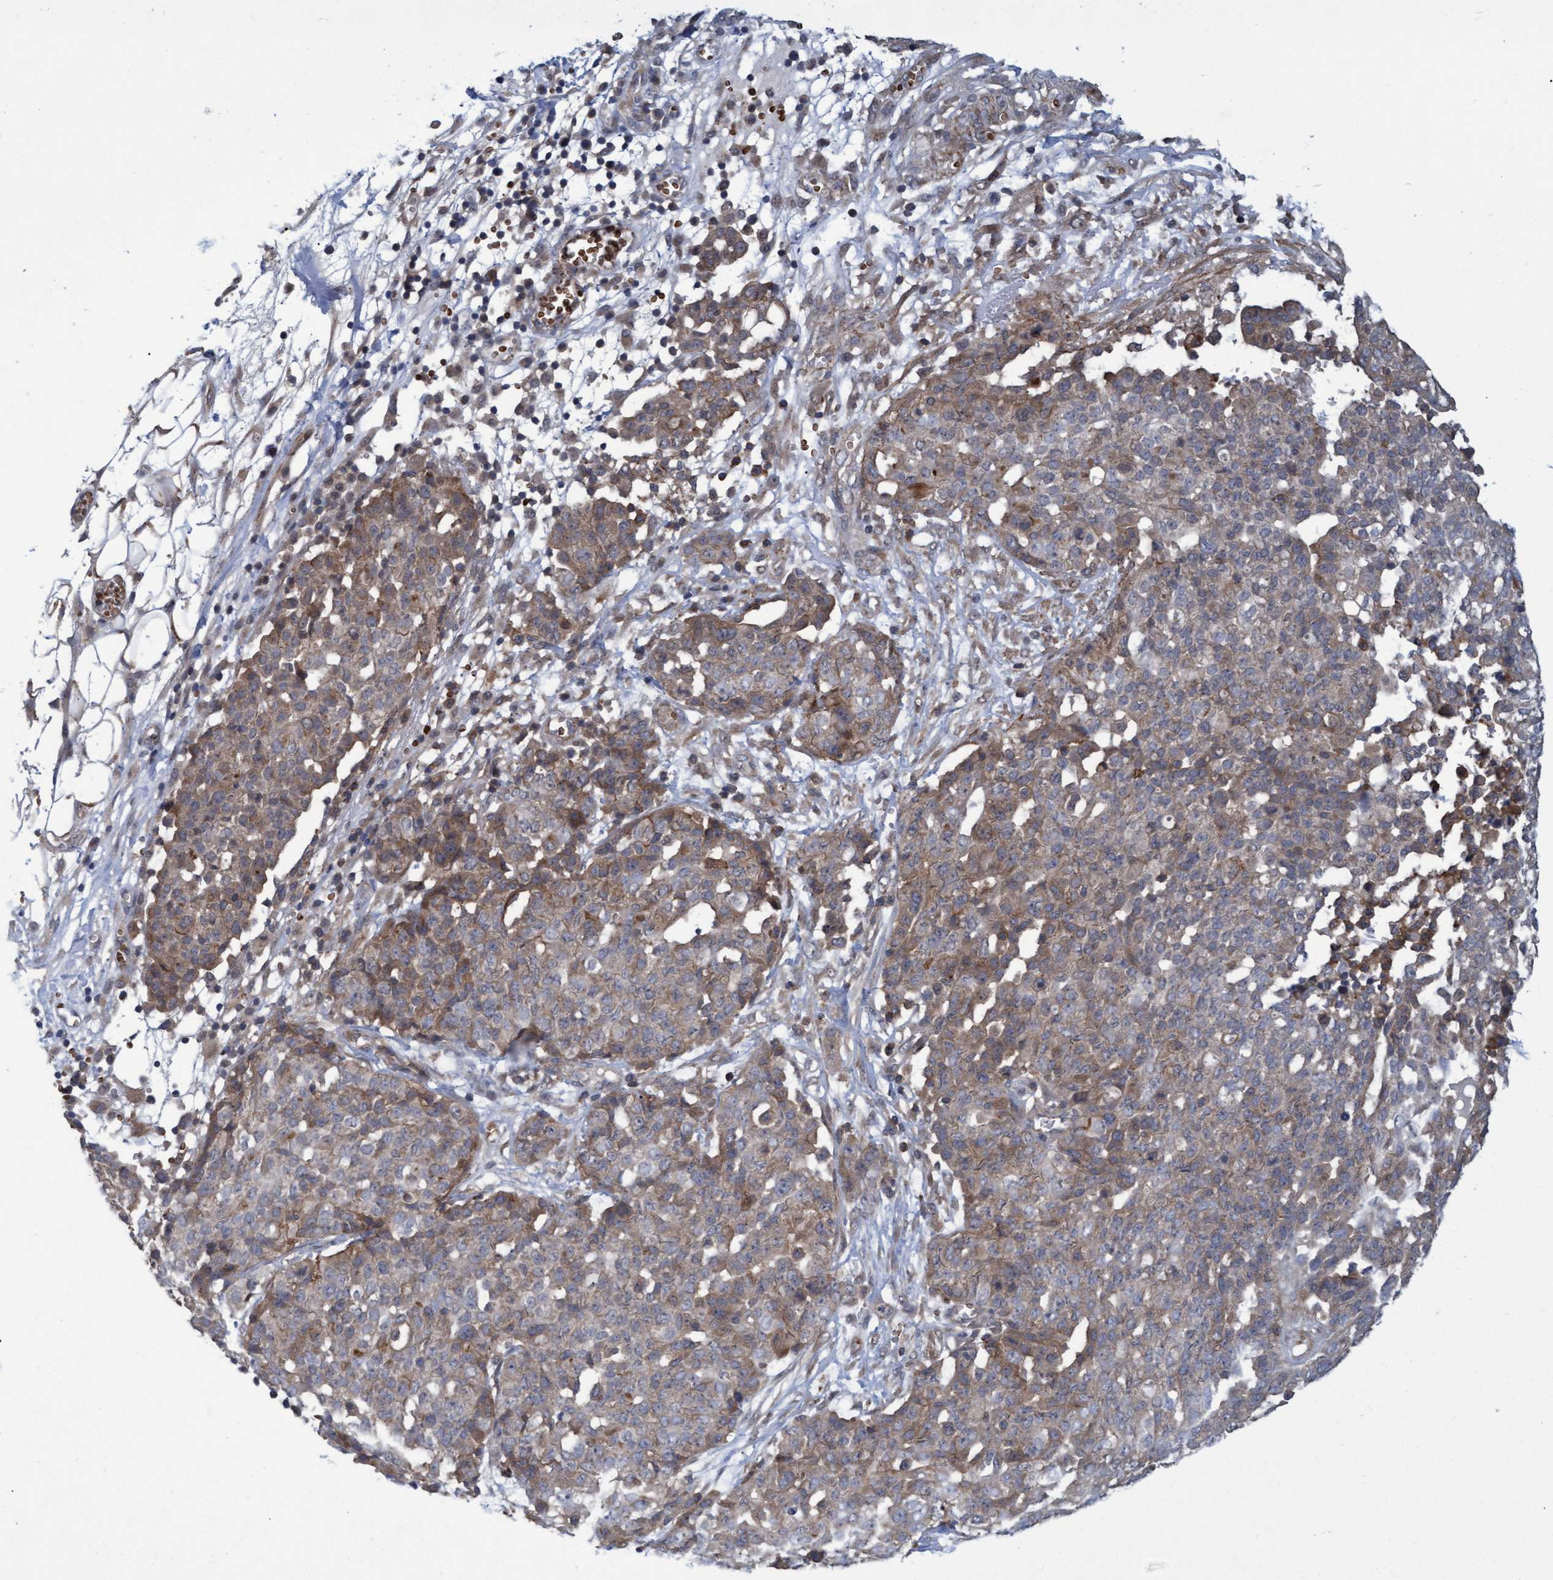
{"staining": {"intensity": "weak", "quantity": ">75%", "location": "cytoplasmic/membranous"}, "tissue": "ovarian cancer", "cell_type": "Tumor cells", "image_type": "cancer", "snomed": [{"axis": "morphology", "description": "Cystadenocarcinoma, serous, NOS"}, {"axis": "topography", "description": "Soft tissue"}, {"axis": "topography", "description": "Ovary"}], "caption": "About >75% of tumor cells in ovarian cancer show weak cytoplasmic/membranous protein positivity as visualized by brown immunohistochemical staining.", "gene": "NAA15", "patient": {"sex": "female", "age": 57}}